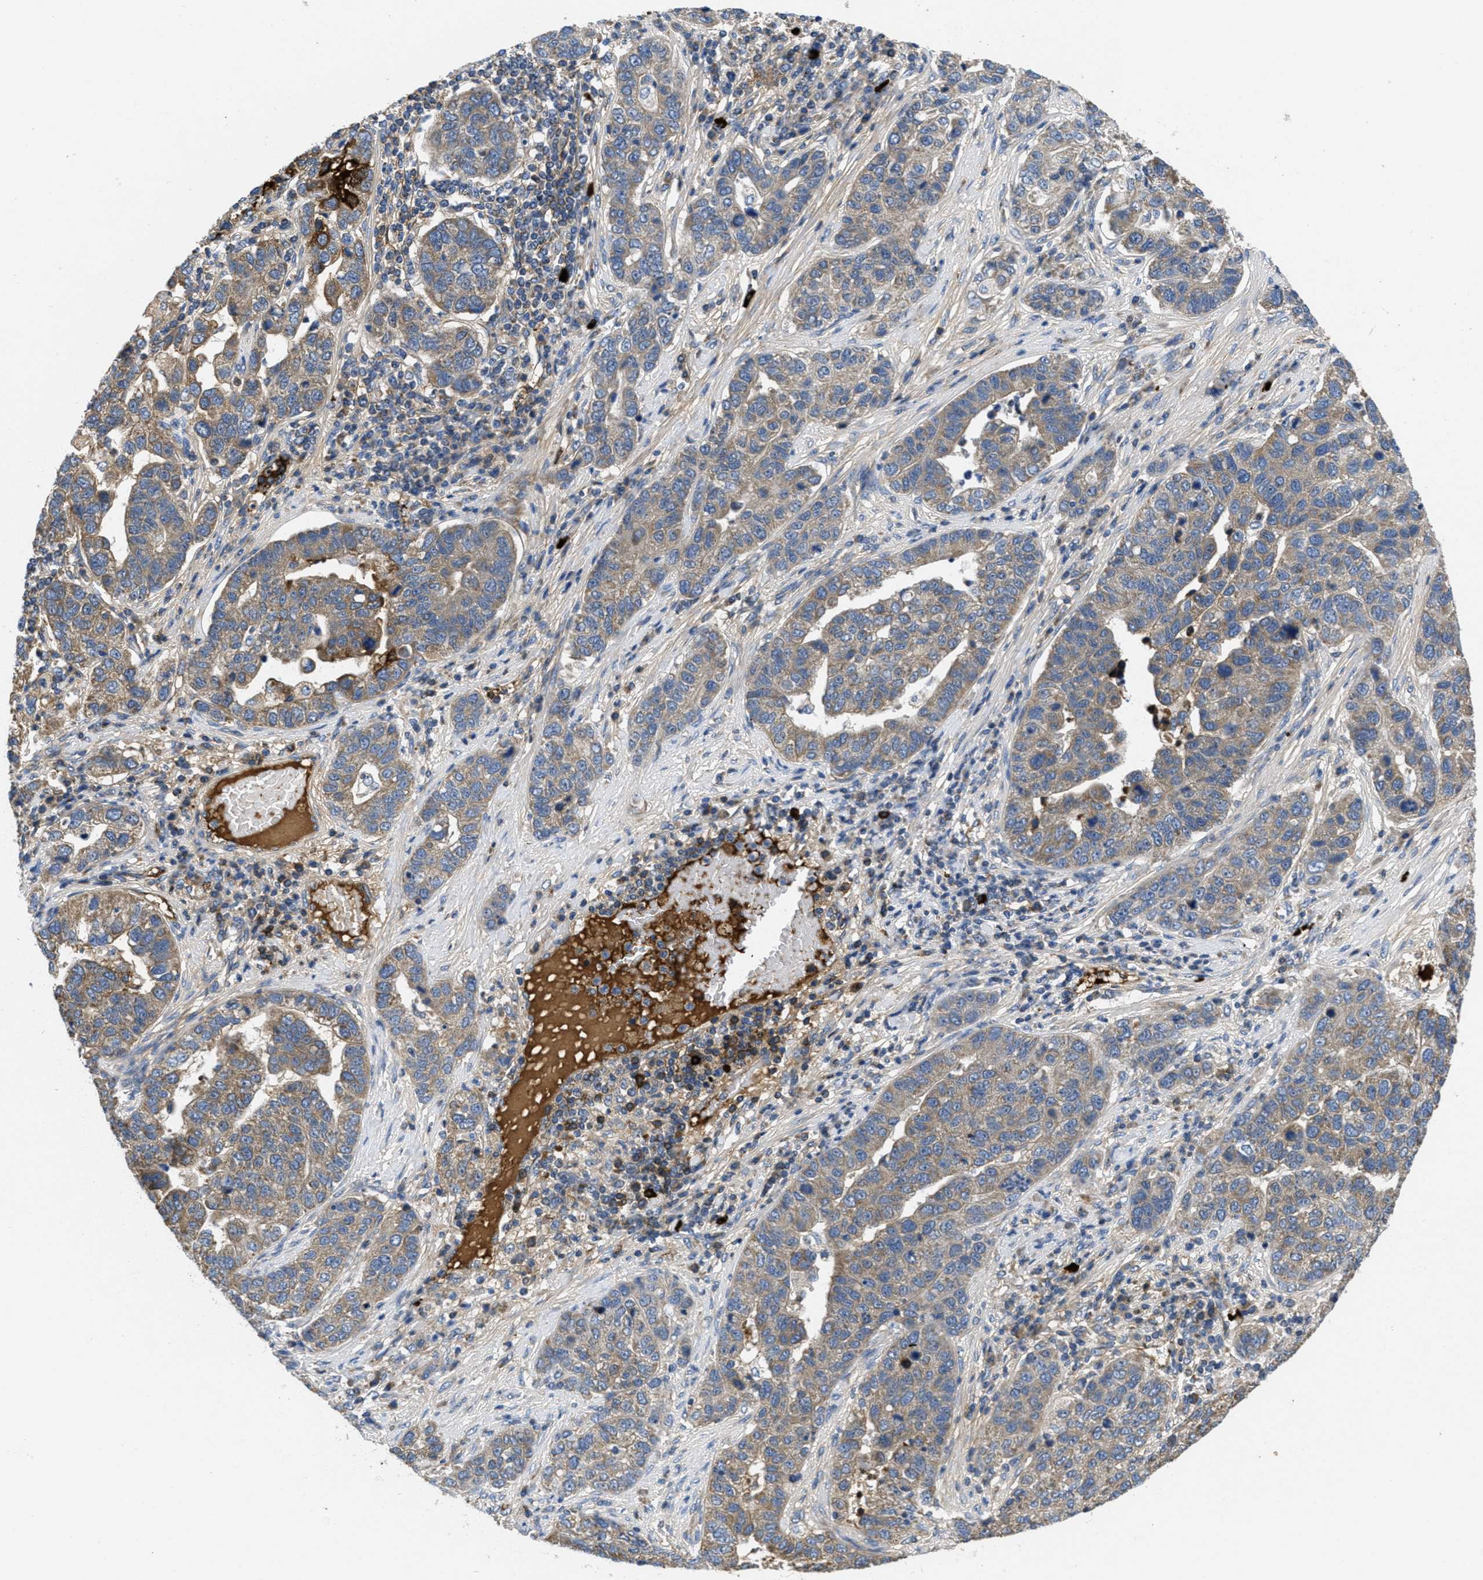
{"staining": {"intensity": "moderate", "quantity": "25%-75%", "location": "cytoplasmic/membranous"}, "tissue": "pancreatic cancer", "cell_type": "Tumor cells", "image_type": "cancer", "snomed": [{"axis": "morphology", "description": "Adenocarcinoma, NOS"}, {"axis": "topography", "description": "Pancreas"}], "caption": "This photomicrograph reveals adenocarcinoma (pancreatic) stained with immunohistochemistry to label a protein in brown. The cytoplasmic/membranous of tumor cells show moderate positivity for the protein. Nuclei are counter-stained blue.", "gene": "GALK1", "patient": {"sex": "female", "age": 61}}